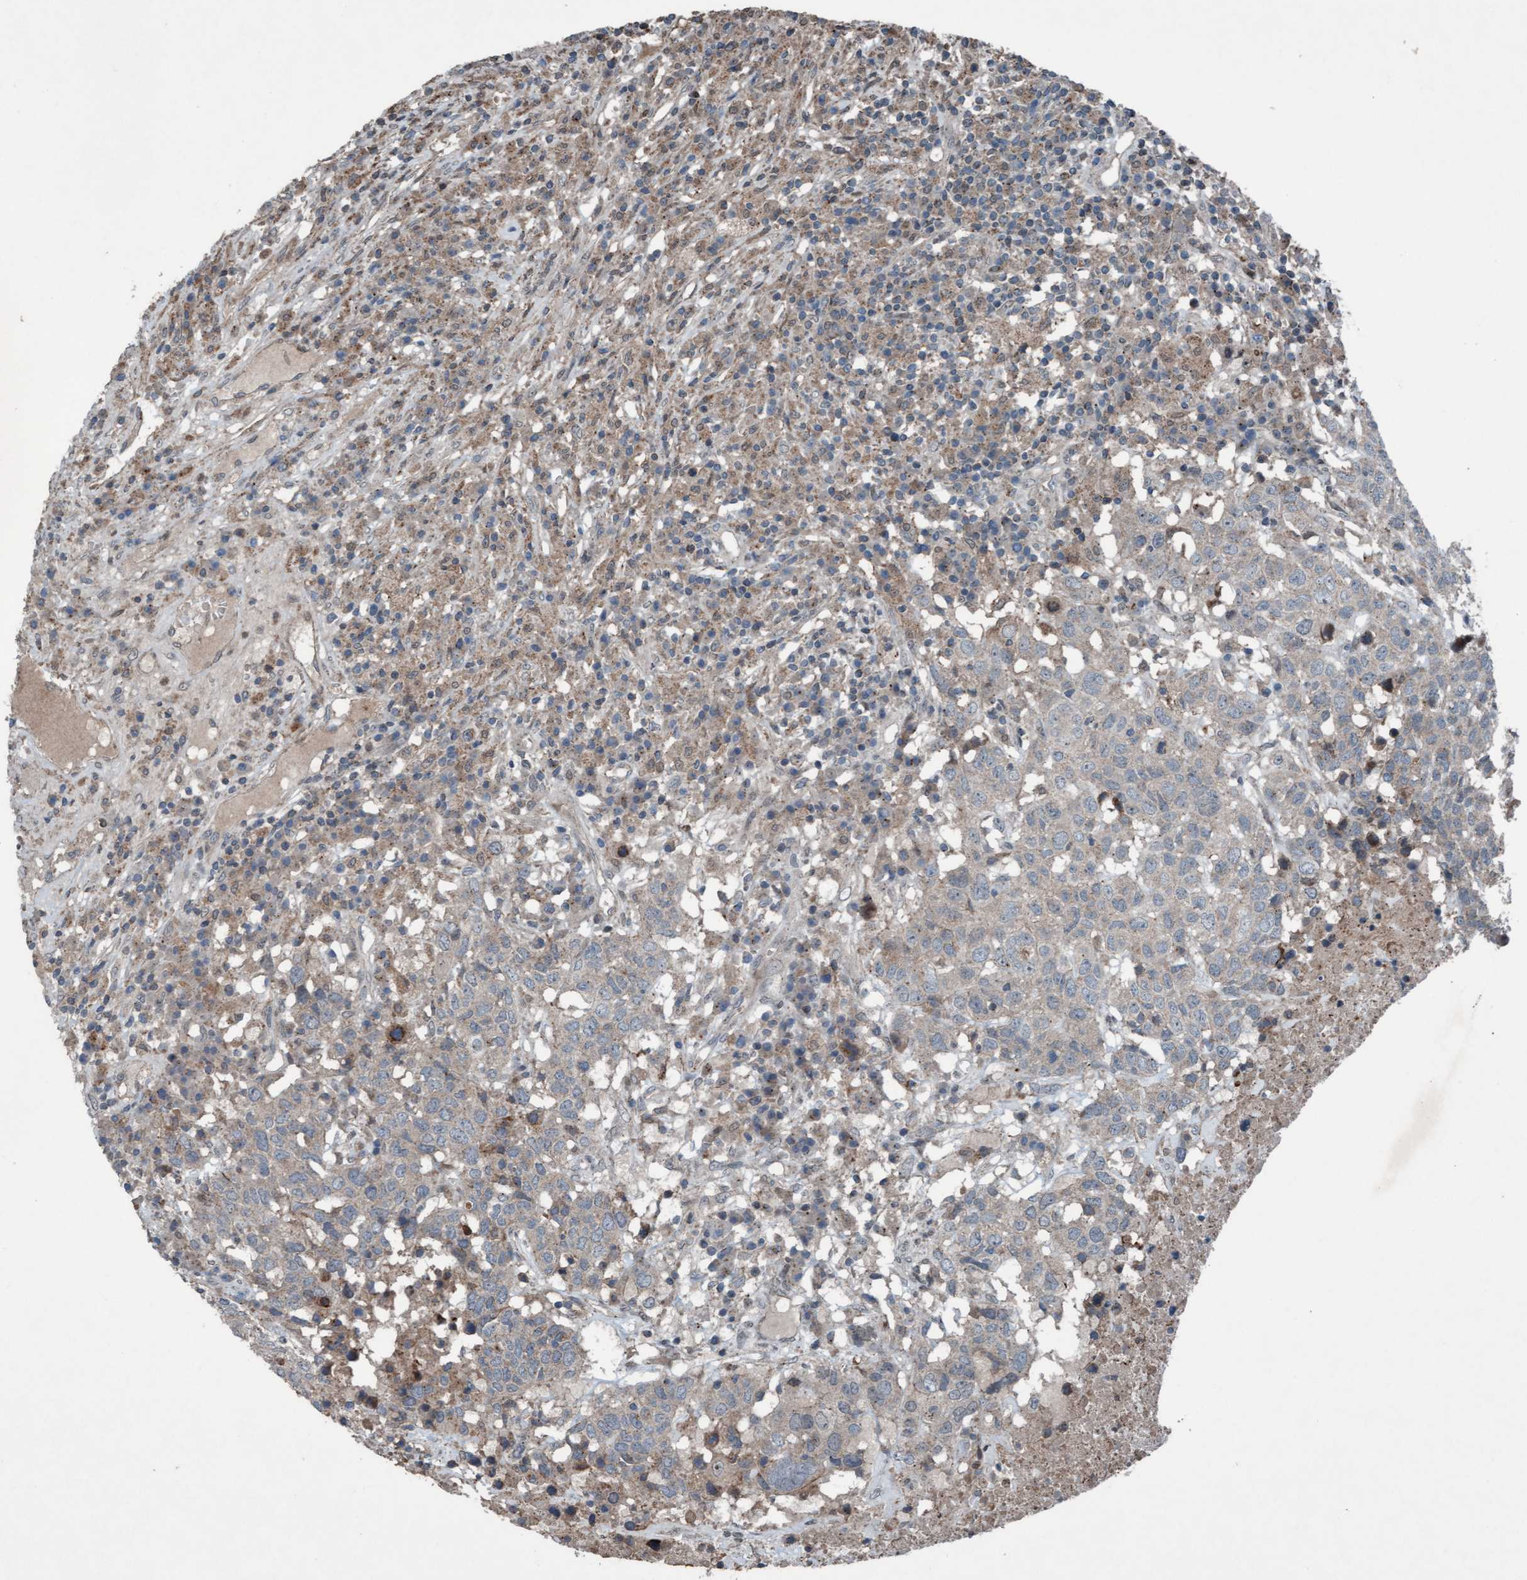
{"staining": {"intensity": "weak", "quantity": "<25%", "location": "cytoplasmic/membranous"}, "tissue": "head and neck cancer", "cell_type": "Tumor cells", "image_type": "cancer", "snomed": [{"axis": "morphology", "description": "Squamous cell carcinoma, NOS"}, {"axis": "topography", "description": "Head-Neck"}], "caption": "Tumor cells show no significant positivity in squamous cell carcinoma (head and neck).", "gene": "PLXNB2", "patient": {"sex": "male", "age": 66}}